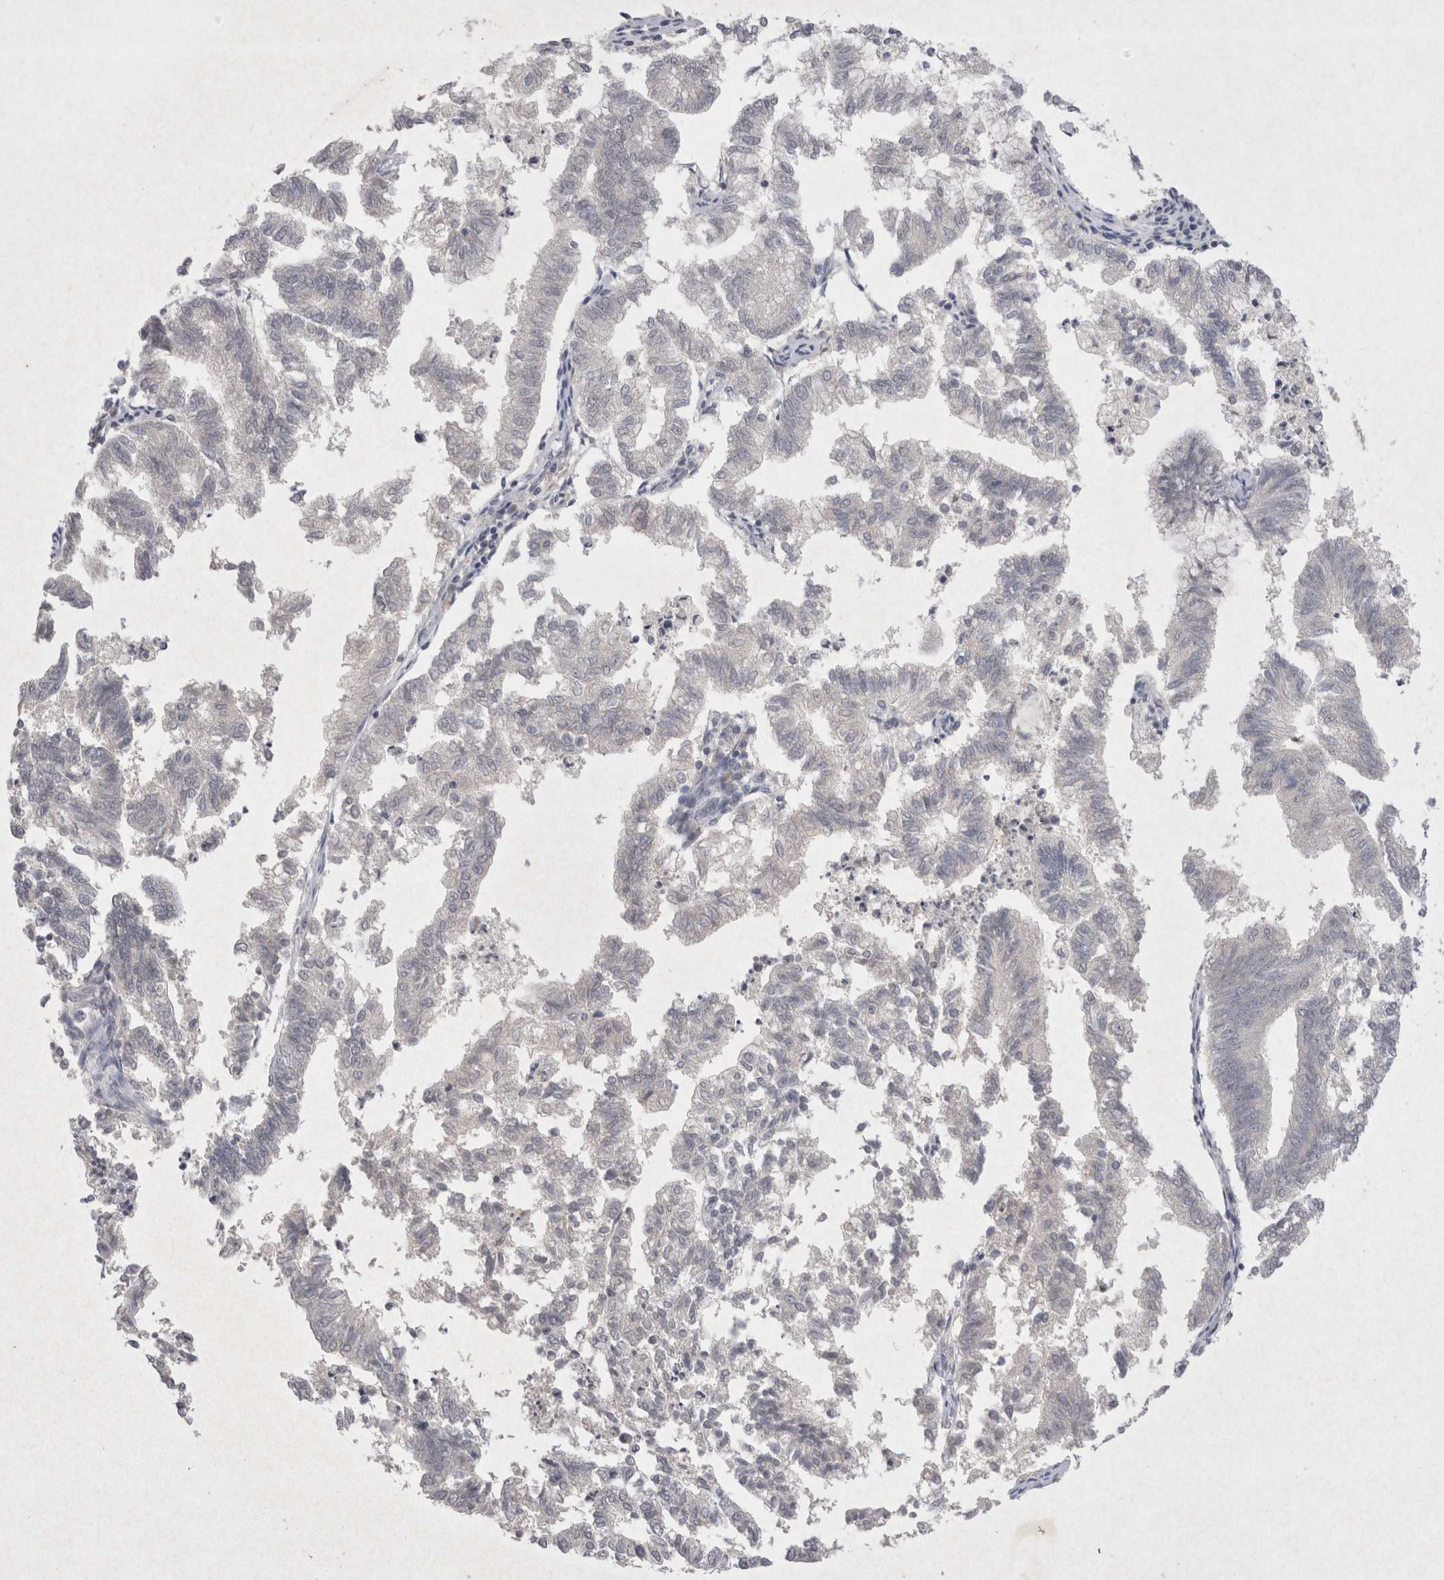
{"staining": {"intensity": "negative", "quantity": "none", "location": "none"}, "tissue": "endometrial cancer", "cell_type": "Tumor cells", "image_type": "cancer", "snomed": [{"axis": "morphology", "description": "Necrosis, NOS"}, {"axis": "morphology", "description": "Adenocarcinoma, NOS"}, {"axis": "topography", "description": "Endometrium"}], "caption": "High magnification brightfield microscopy of adenocarcinoma (endometrial) stained with DAB (3,3'-diaminobenzidine) (brown) and counterstained with hematoxylin (blue): tumor cells show no significant staining.", "gene": "LYVE1", "patient": {"sex": "female", "age": 79}}